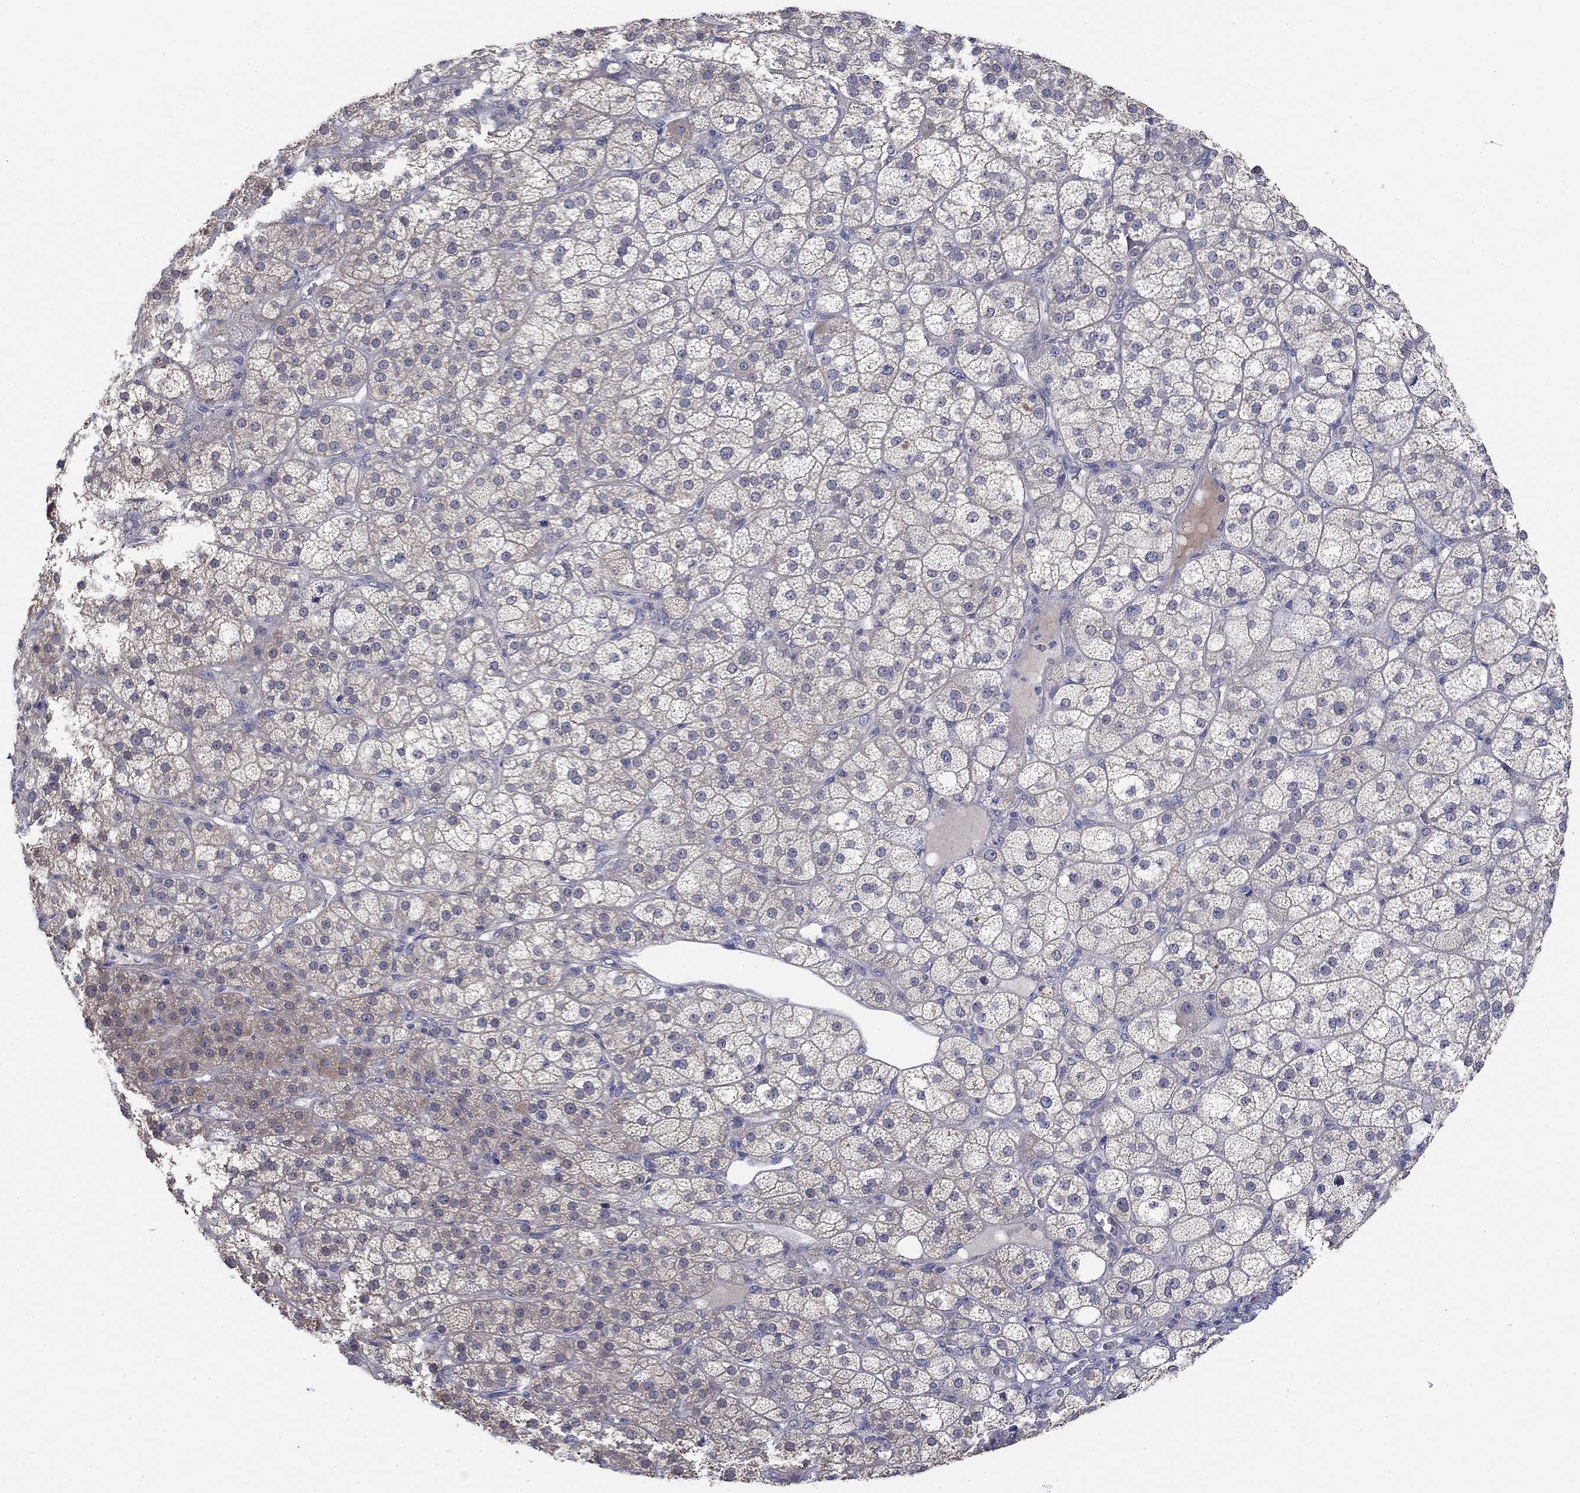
{"staining": {"intensity": "weak", "quantity": "<25%", "location": "cytoplasmic/membranous"}, "tissue": "adrenal gland", "cell_type": "Glandular cells", "image_type": "normal", "snomed": [{"axis": "morphology", "description": "Normal tissue, NOS"}, {"axis": "topography", "description": "Adrenal gland"}], "caption": "DAB (3,3'-diaminobenzidine) immunohistochemical staining of normal human adrenal gland reveals no significant staining in glandular cells. (DAB immunohistochemistry (IHC), high magnification).", "gene": "GRK7", "patient": {"sex": "female", "age": 60}}